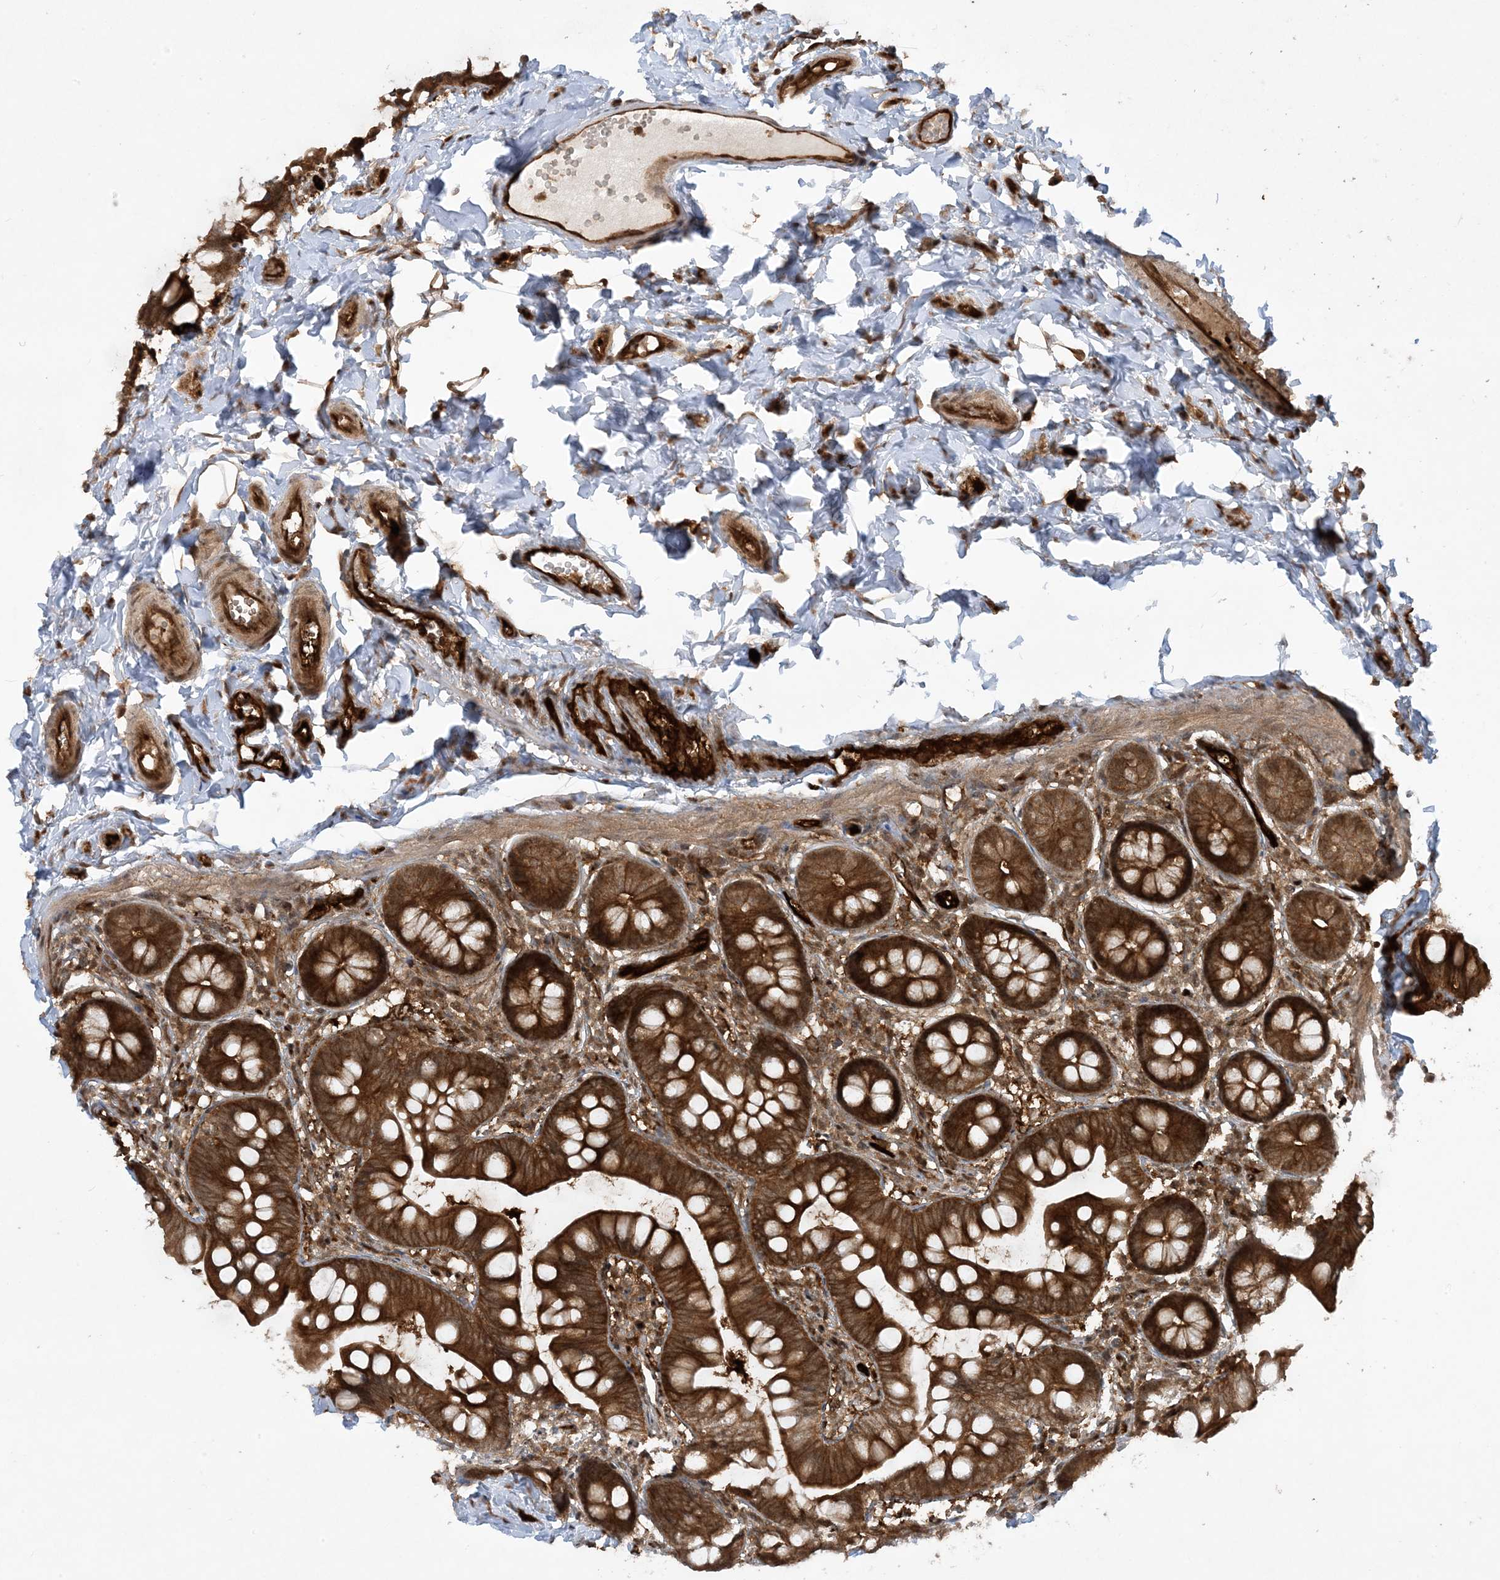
{"staining": {"intensity": "strong", "quantity": ">75%", "location": "cytoplasmic/membranous"}, "tissue": "small intestine", "cell_type": "Glandular cells", "image_type": "normal", "snomed": [{"axis": "morphology", "description": "Normal tissue, NOS"}, {"axis": "topography", "description": "Small intestine"}], "caption": "Strong cytoplasmic/membranous staining is present in about >75% of glandular cells in unremarkable small intestine. (Brightfield microscopy of DAB IHC at high magnification).", "gene": "CERT1", "patient": {"sex": "male", "age": 7}}